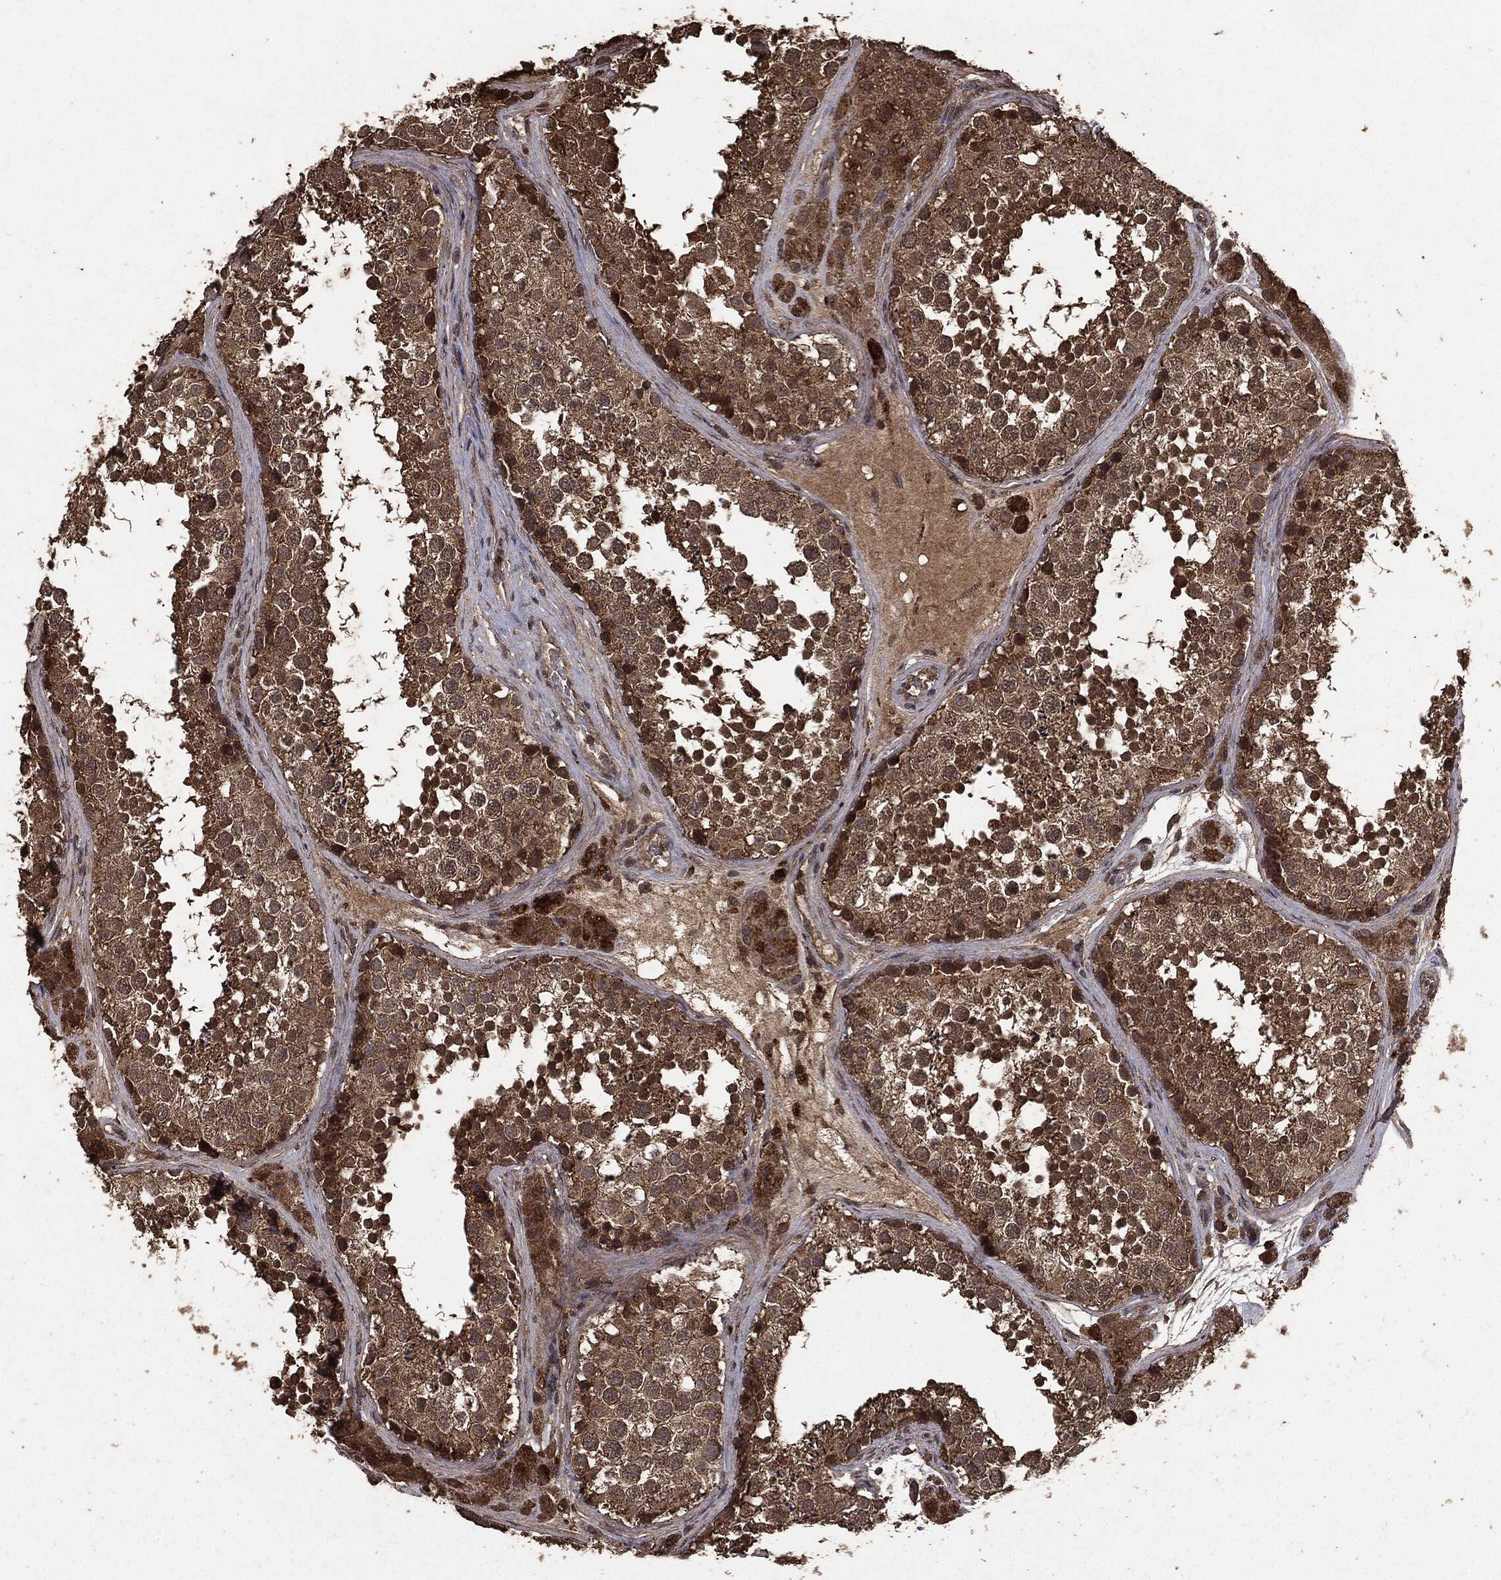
{"staining": {"intensity": "strong", "quantity": ">75%", "location": "cytoplasmic/membranous"}, "tissue": "testis", "cell_type": "Cells in seminiferous ducts", "image_type": "normal", "snomed": [{"axis": "morphology", "description": "Normal tissue, NOS"}, {"axis": "topography", "description": "Testis"}], "caption": "This photomicrograph exhibits IHC staining of normal human testis, with high strong cytoplasmic/membranous staining in approximately >75% of cells in seminiferous ducts.", "gene": "NME1", "patient": {"sex": "male", "age": 41}}